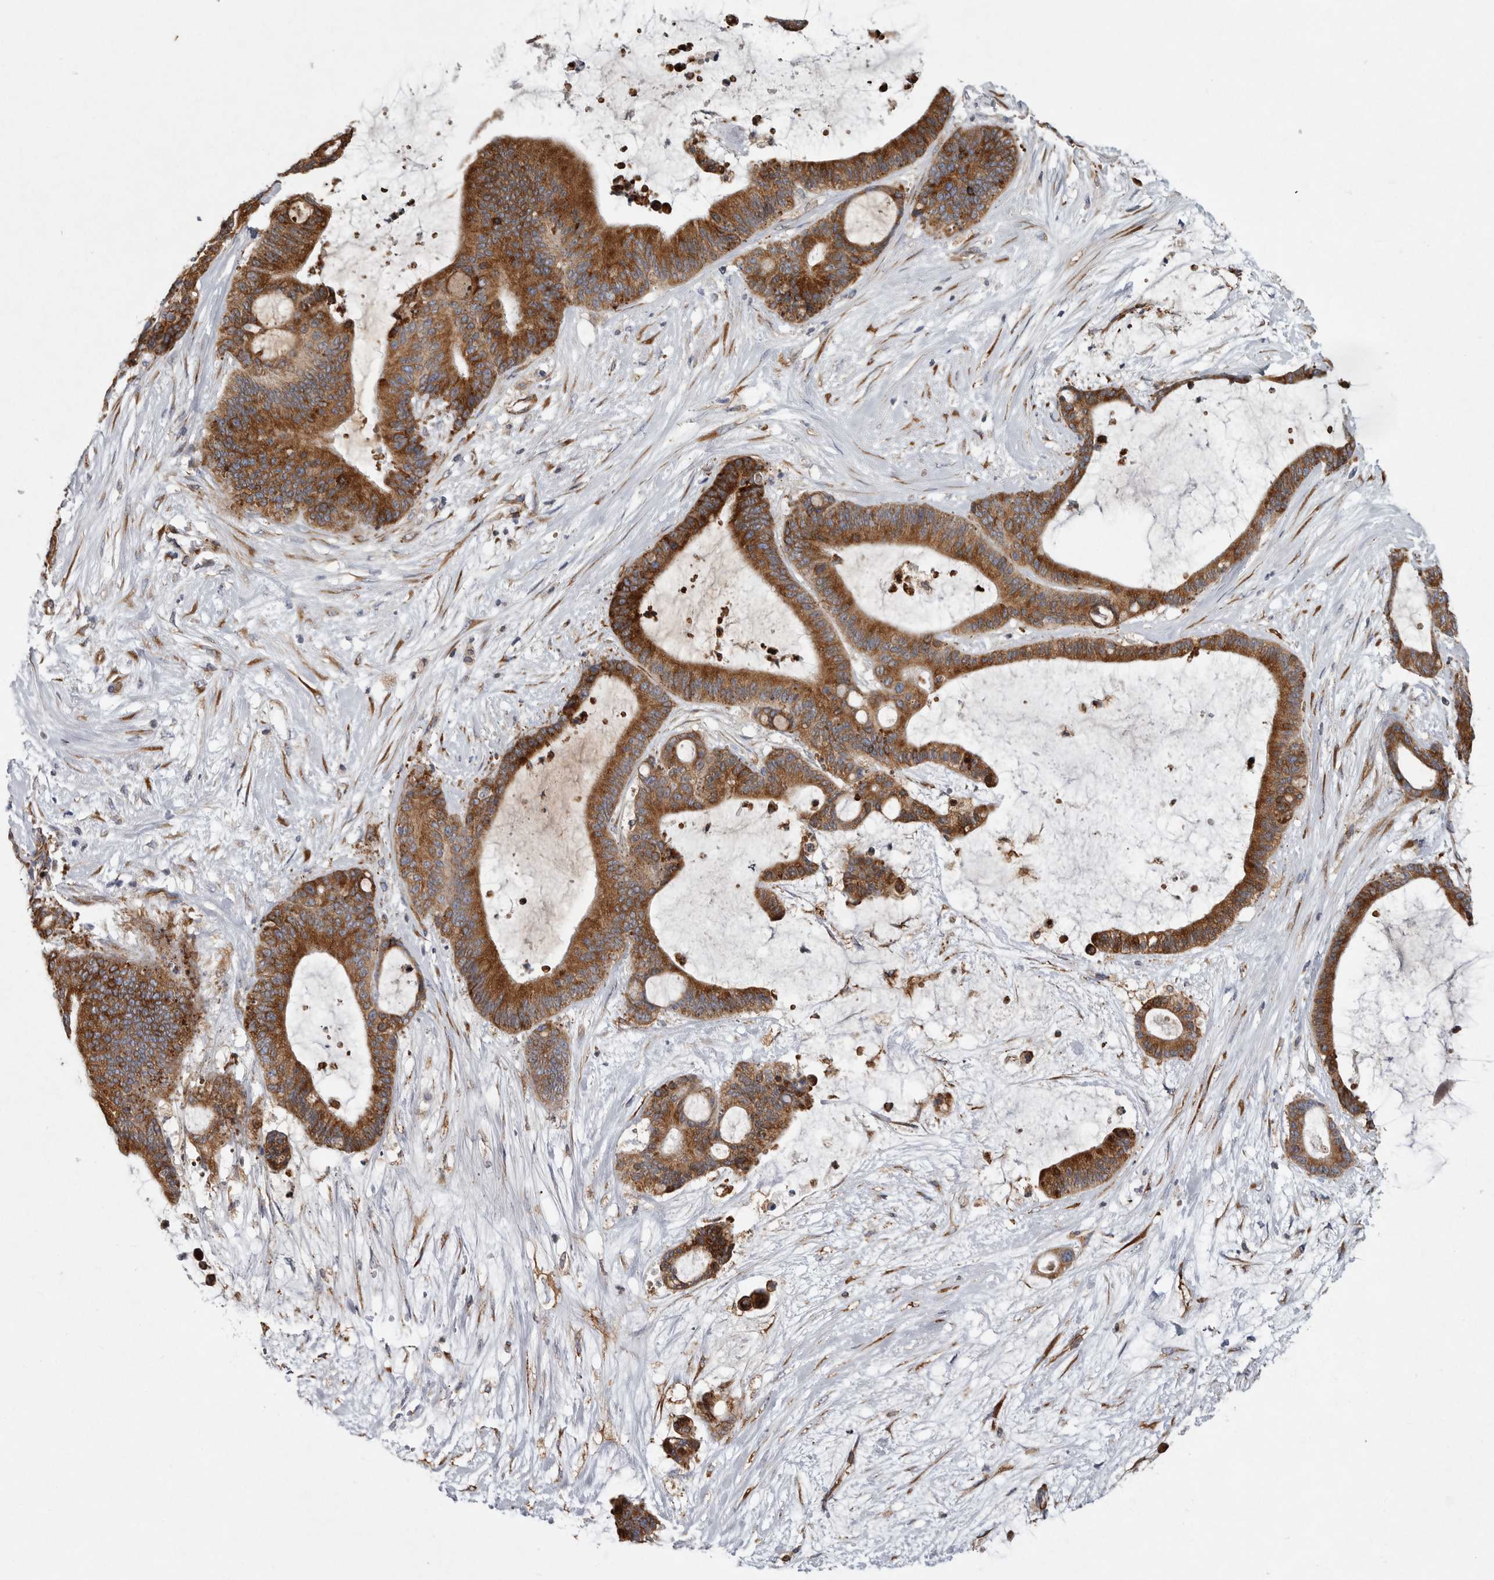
{"staining": {"intensity": "strong", "quantity": ">75%", "location": "cytoplasmic/membranous"}, "tissue": "liver cancer", "cell_type": "Tumor cells", "image_type": "cancer", "snomed": [{"axis": "morphology", "description": "Cholangiocarcinoma"}, {"axis": "topography", "description": "Liver"}], "caption": "Liver cancer stained with a brown dye exhibits strong cytoplasmic/membranous positive expression in approximately >75% of tumor cells.", "gene": "MINPP1", "patient": {"sex": "female", "age": 73}}